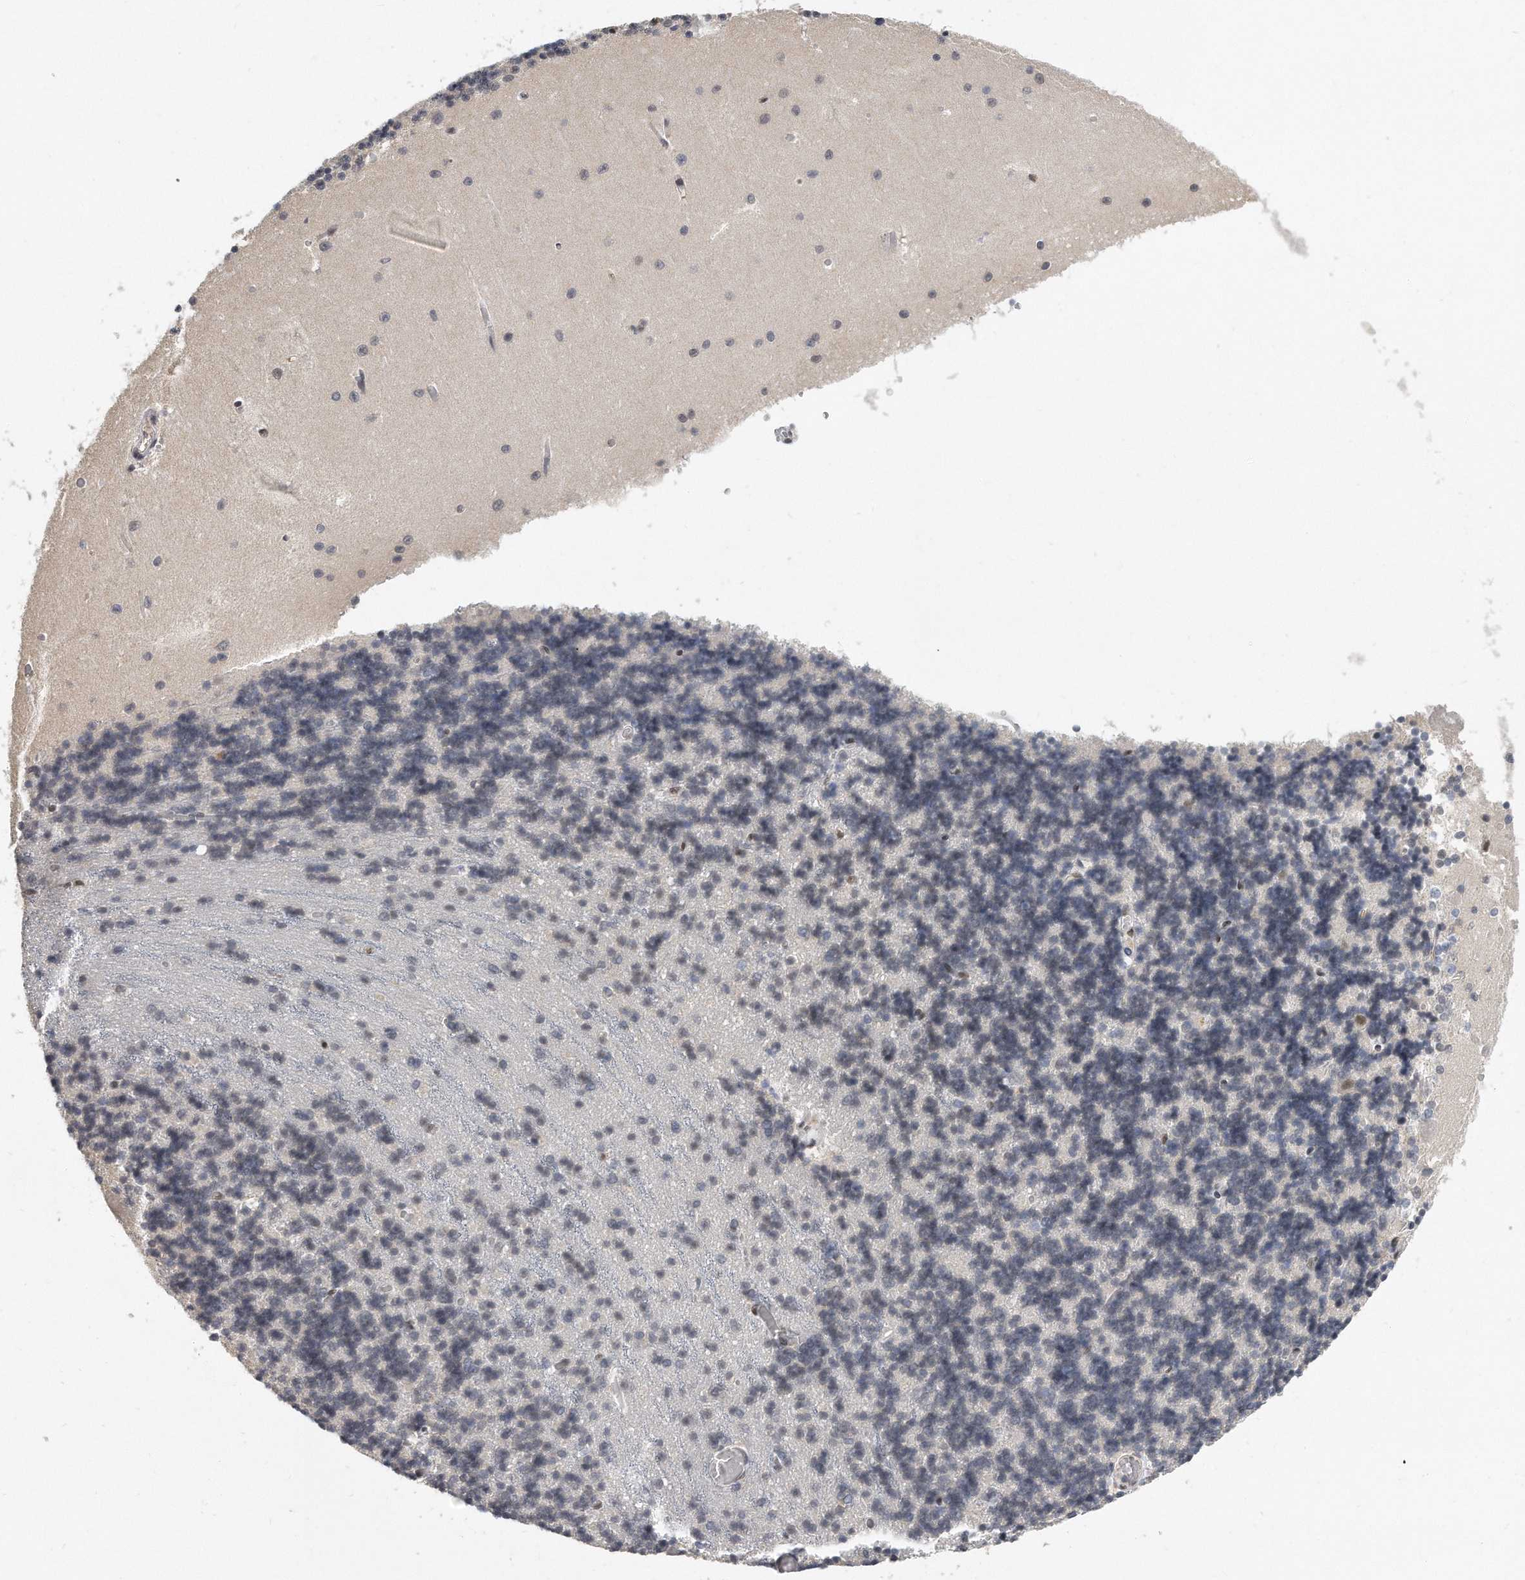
{"staining": {"intensity": "weak", "quantity": "<25%", "location": "nuclear"}, "tissue": "cerebellum", "cell_type": "Cells in granular layer", "image_type": "normal", "snomed": [{"axis": "morphology", "description": "Normal tissue, NOS"}, {"axis": "topography", "description": "Cerebellum"}], "caption": "DAB (3,3'-diaminobenzidine) immunohistochemical staining of unremarkable human cerebellum shows no significant staining in cells in granular layer.", "gene": "CTBP2", "patient": {"sex": "male", "age": 37}}